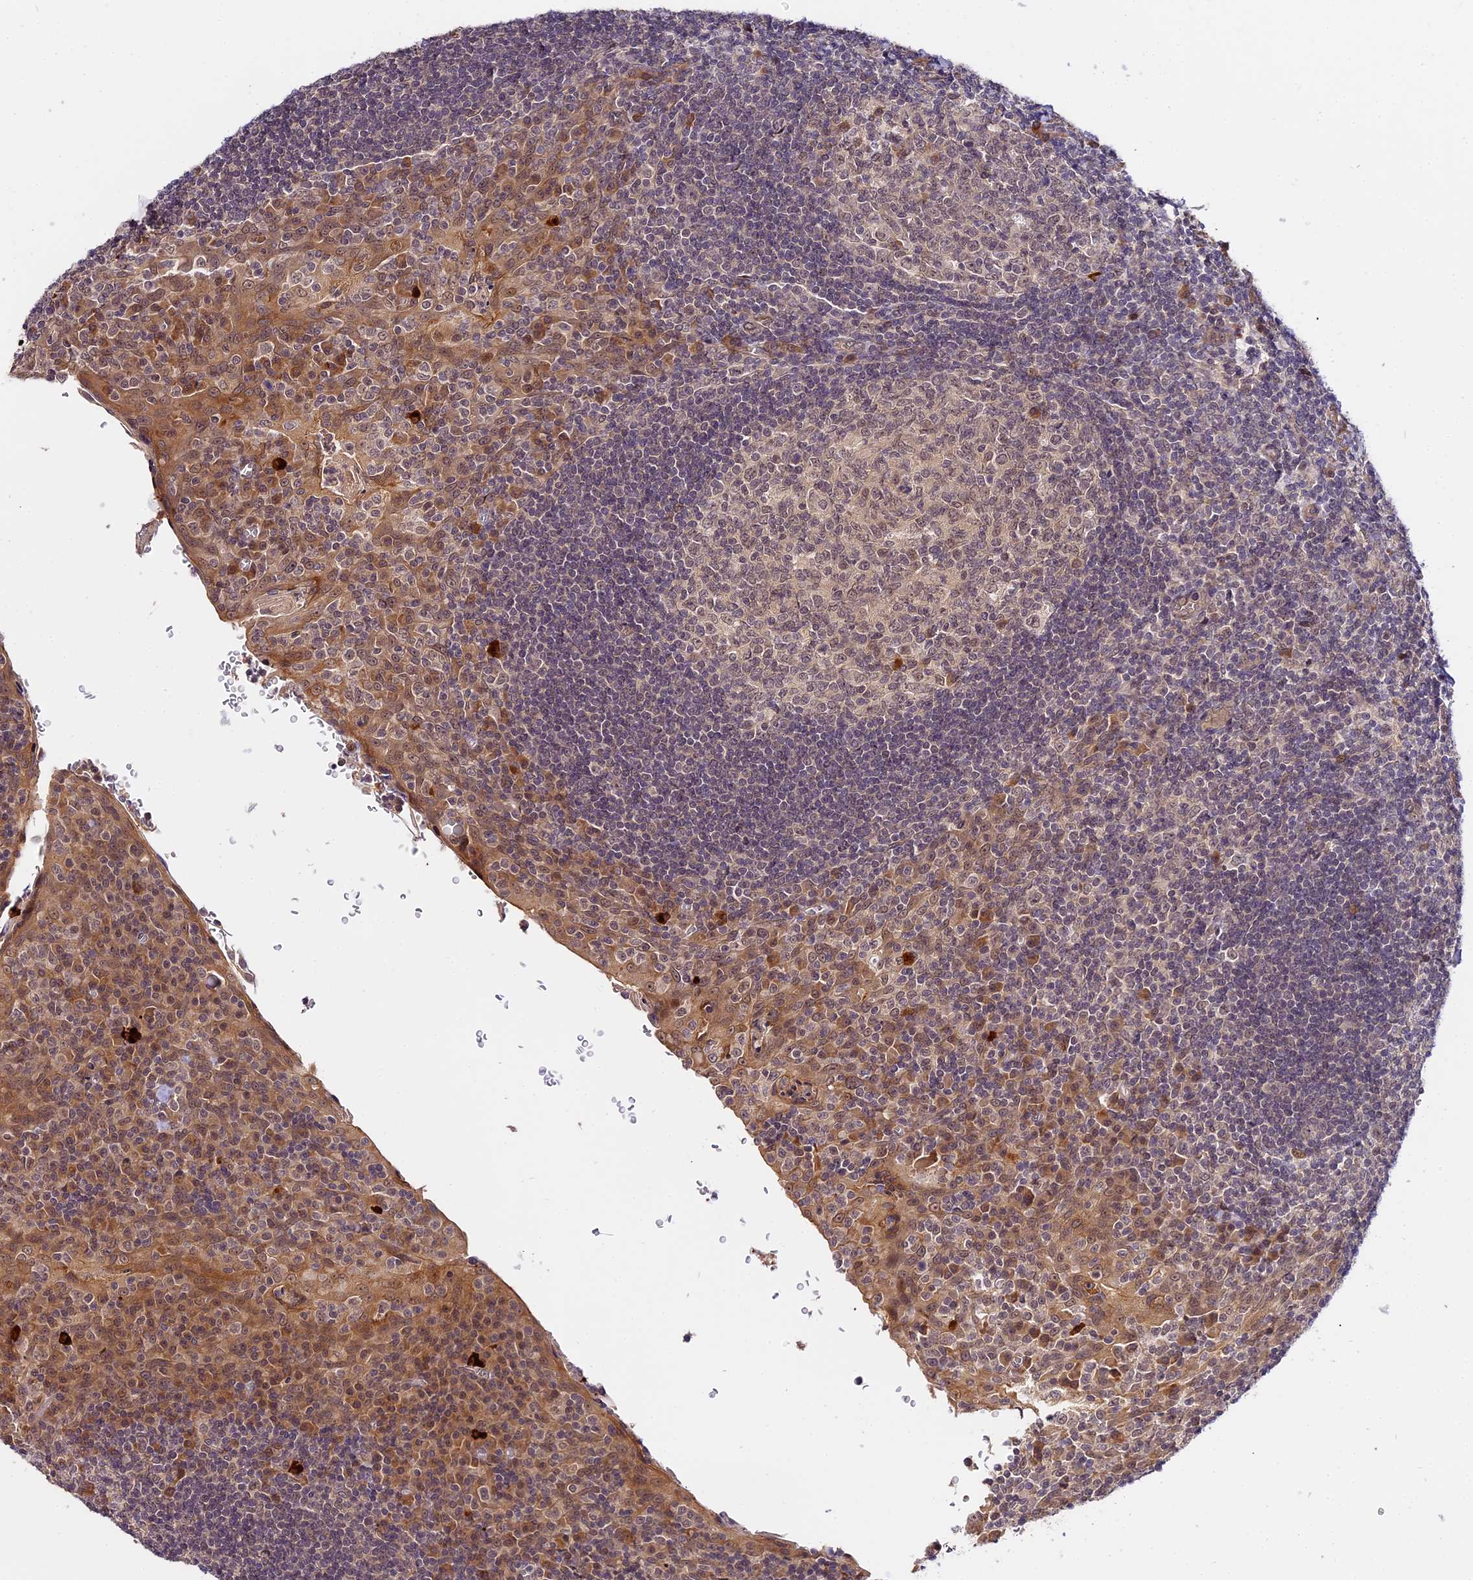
{"staining": {"intensity": "weak", "quantity": "<25%", "location": "cytoplasmic/membranous,nuclear"}, "tissue": "tonsil", "cell_type": "Germinal center cells", "image_type": "normal", "snomed": [{"axis": "morphology", "description": "Normal tissue, NOS"}, {"axis": "topography", "description": "Tonsil"}], "caption": "This is an IHC image of normal human tonsil. There is no staining in germinal center cells.", "gene": "IMPACT", "patient": {"sex": "male", "age": 17}}